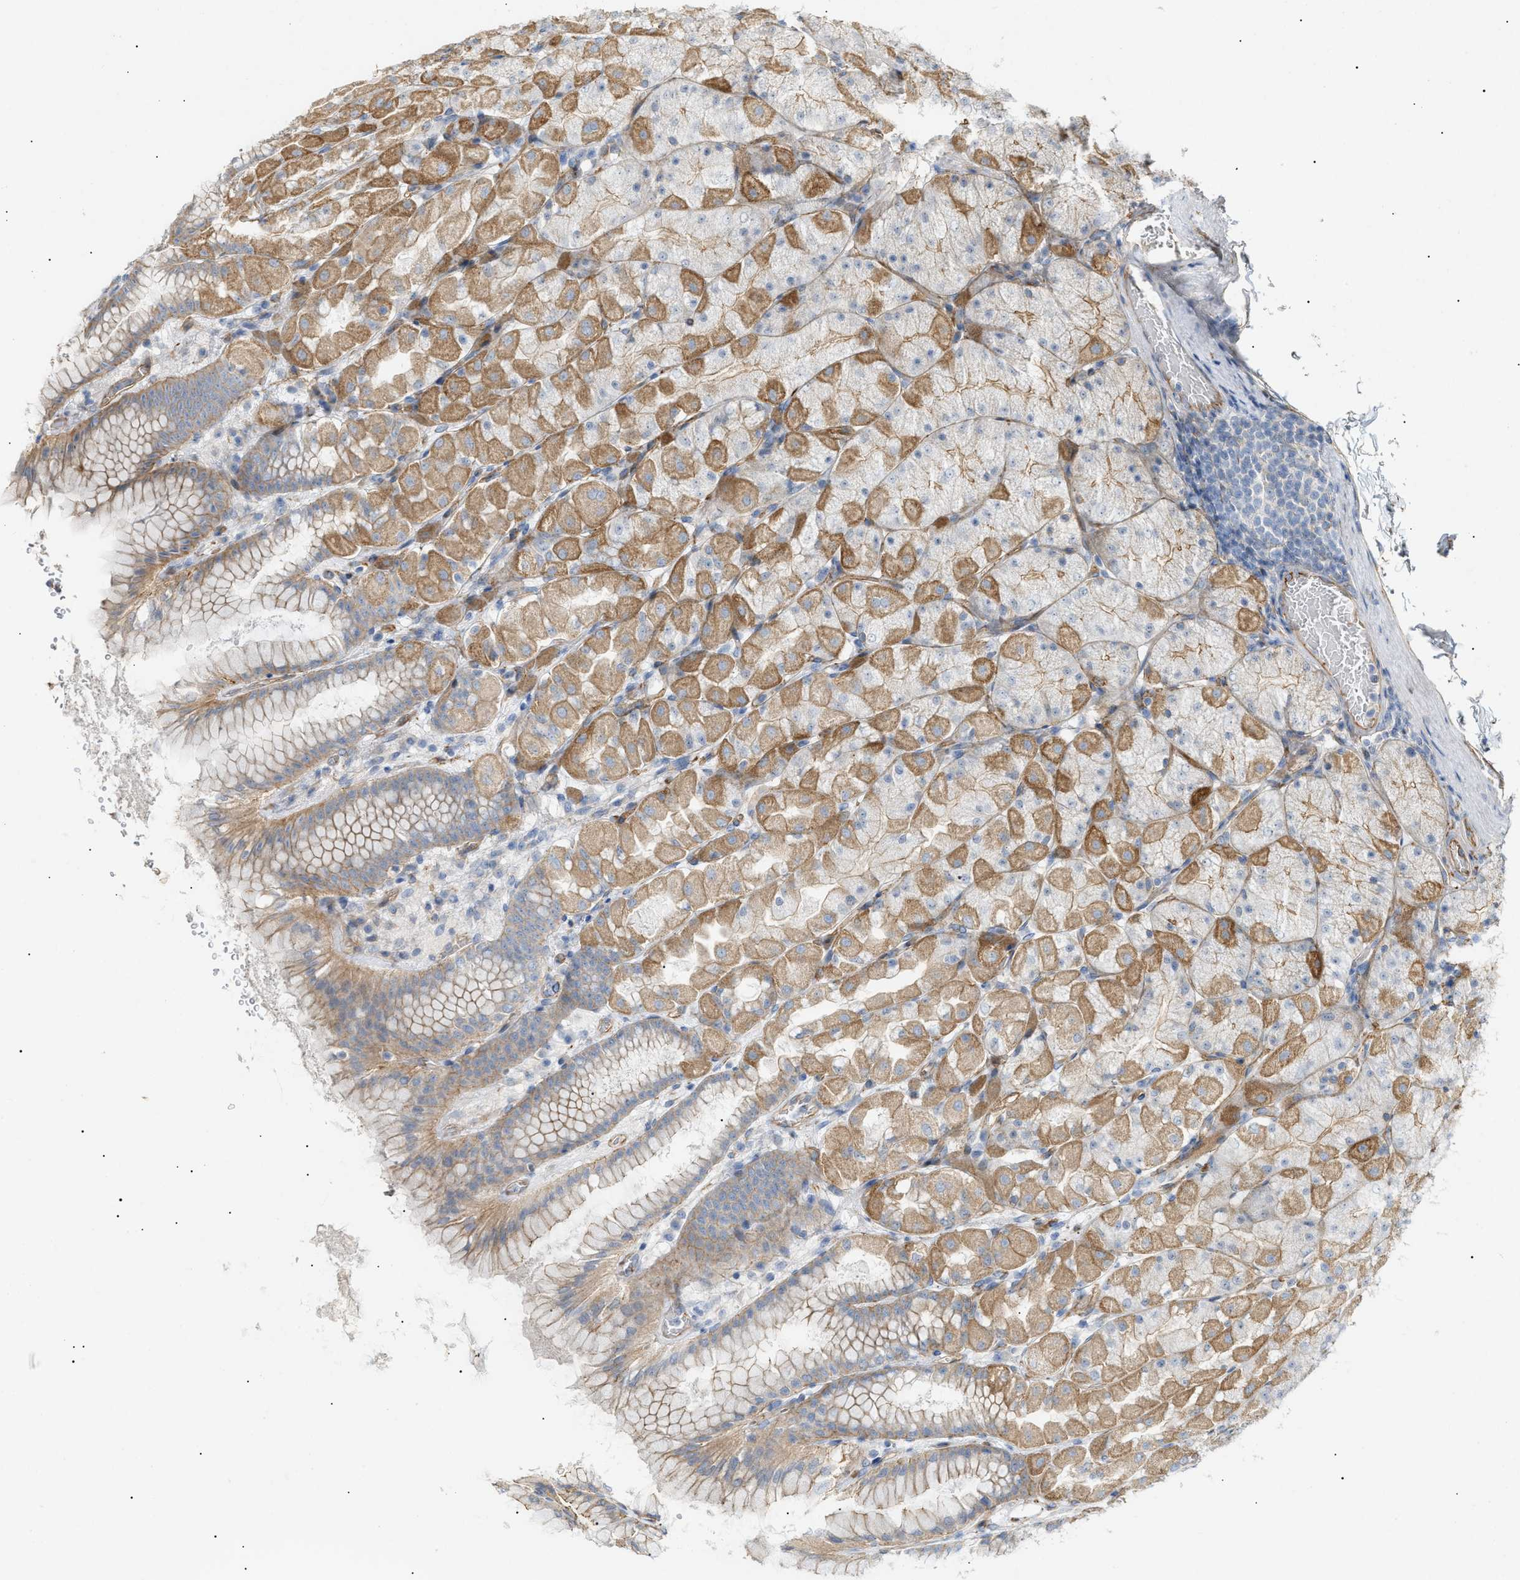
{"staining": {"intensity": "moderate", "quantity": "25%-75%", "location": "cytoplasmic/membranous"}, "tissue": "stomach", "cell_type": "Glandular cells", "image_type": "normal", "snomed": [{"axis": "morphology", "description": "Normal tissue, NOS"}, {"axis": "topography", "description": "Stomach, upper"}], "caption": "High-magnification brightfield microscopy of benign stomach stained with DAB (3,3'-diaminobenzidine) (brown) and counterstained with hematoxylin (blue). glandular cells exhibit moderate cytoplasmic/membranous staining is appreciated in approximately25%-75% of cells.", "gene": "ZFHX2", "patient": {"sex": "female", "age": 56}}